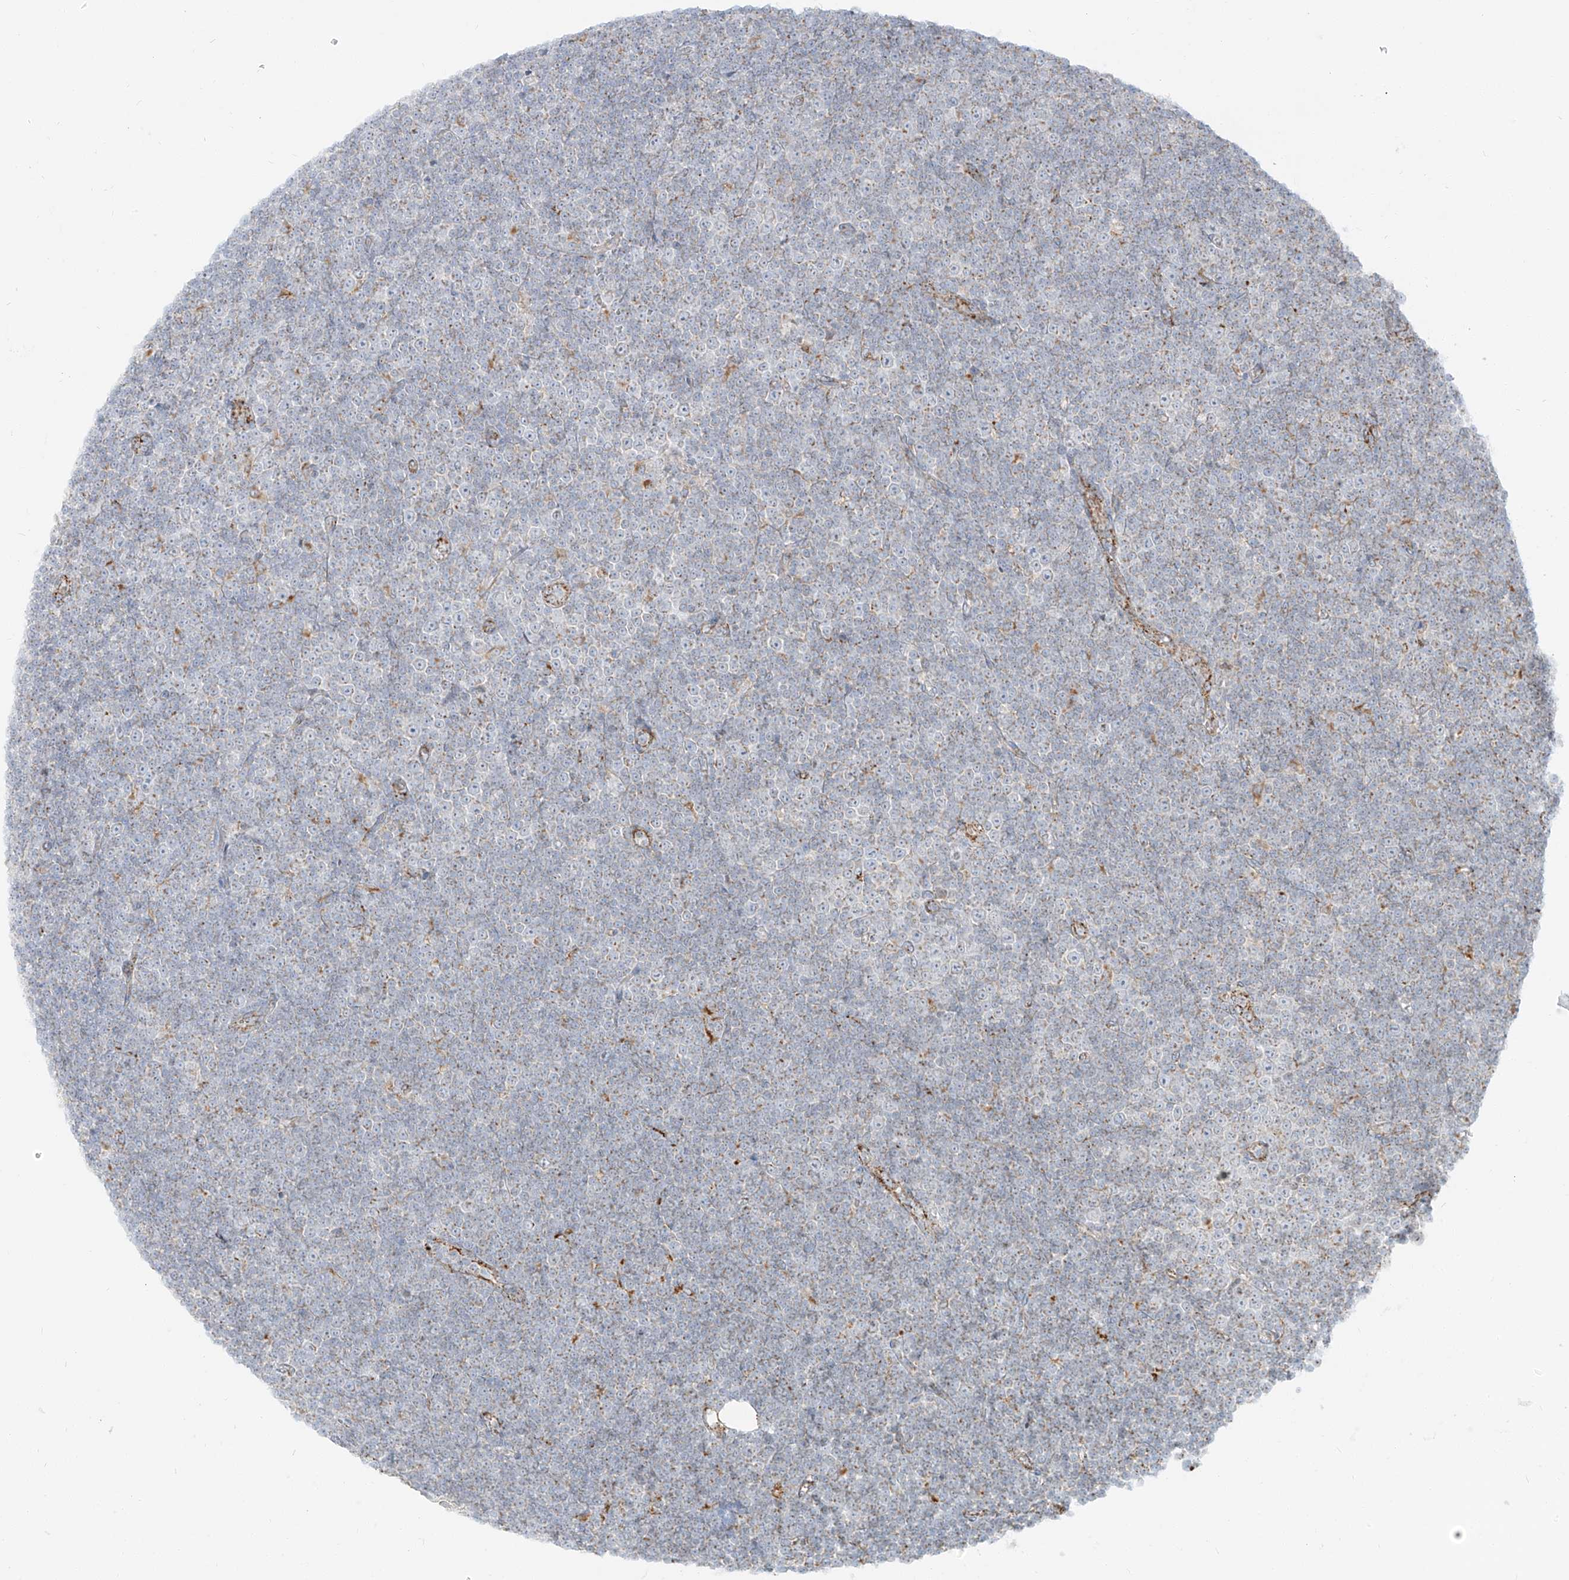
{"staining": {"intensity": "negative", "quantity": "none", "location": "none"}, "tissue": "lymphoma", "cell_type": "Tumor cells", "image_type": "cancer", "snomed": [{"axis": "morphology", "description": "Malignant lymphoma, non-Hodgkin's type, Low grade"}, {"axis": "topography", "description": "Lymph node"}], "caption": "A high-resolution micrograph shows IHC staining of low-grade malignant lymphoma, non-Hodgkin's type, which demonstrates no significant staining in tumor cells. (DAB IHC, high magnification).", "gene": "SLC35F6", "patient": {"sex": "female", "age": 67}}